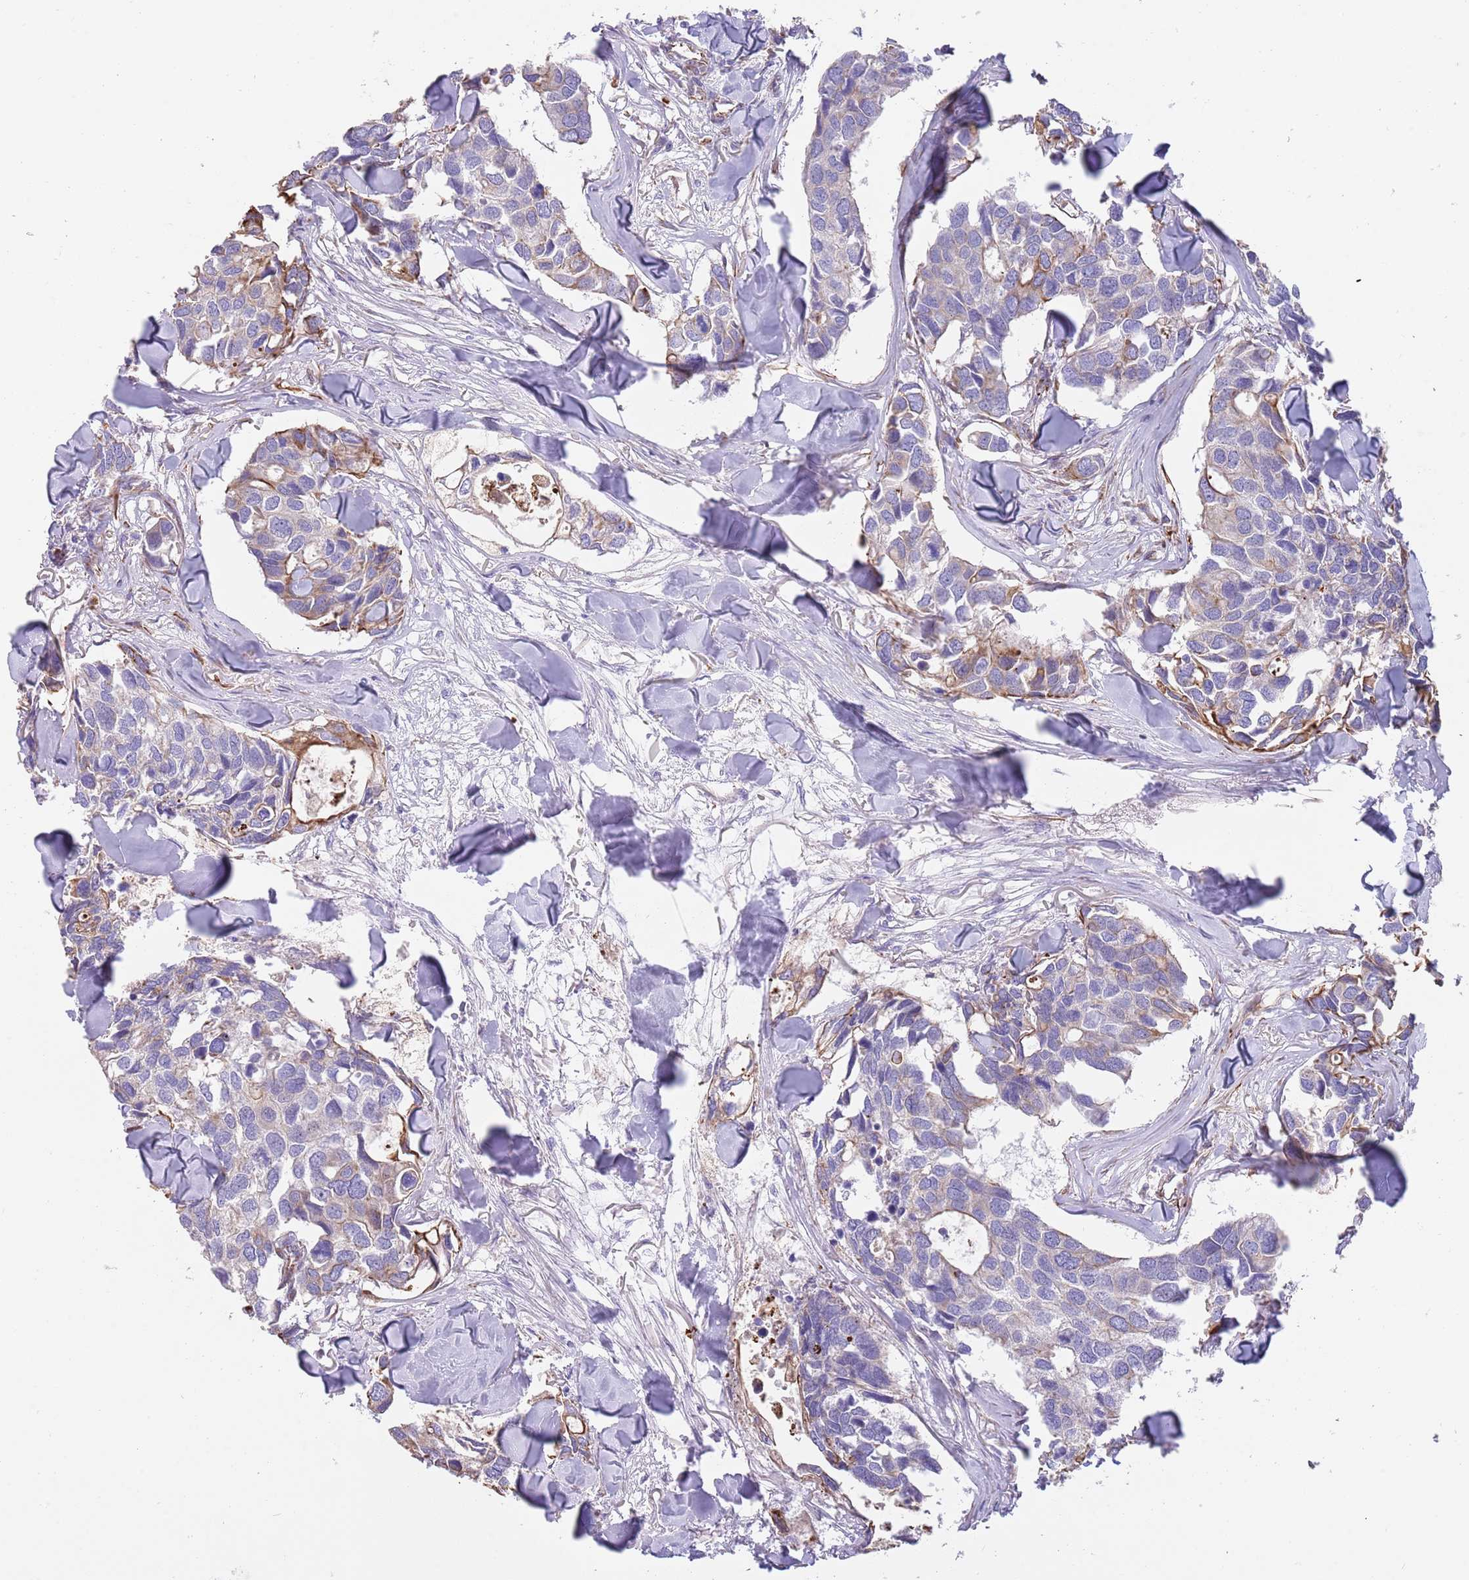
{"staining": {"intensity": "weak", "quantity": "<25%", "location": "cytoplasmic/membranous"}, "tissue": "breast cancer", "cell_type": "Tumor cells", "image_type": "cancer", "snomed": [{"axis": "morphology", "description": "Duct carcinoma"}, {"axis": "topography", "description": "Breast"}], "caption": "A histopathology image of breast cancer stained for a protein demonstrates no brown staining in tumor cells.", "gene": "MOGAT1", "patient": {"sex": "female", "age": 83}}